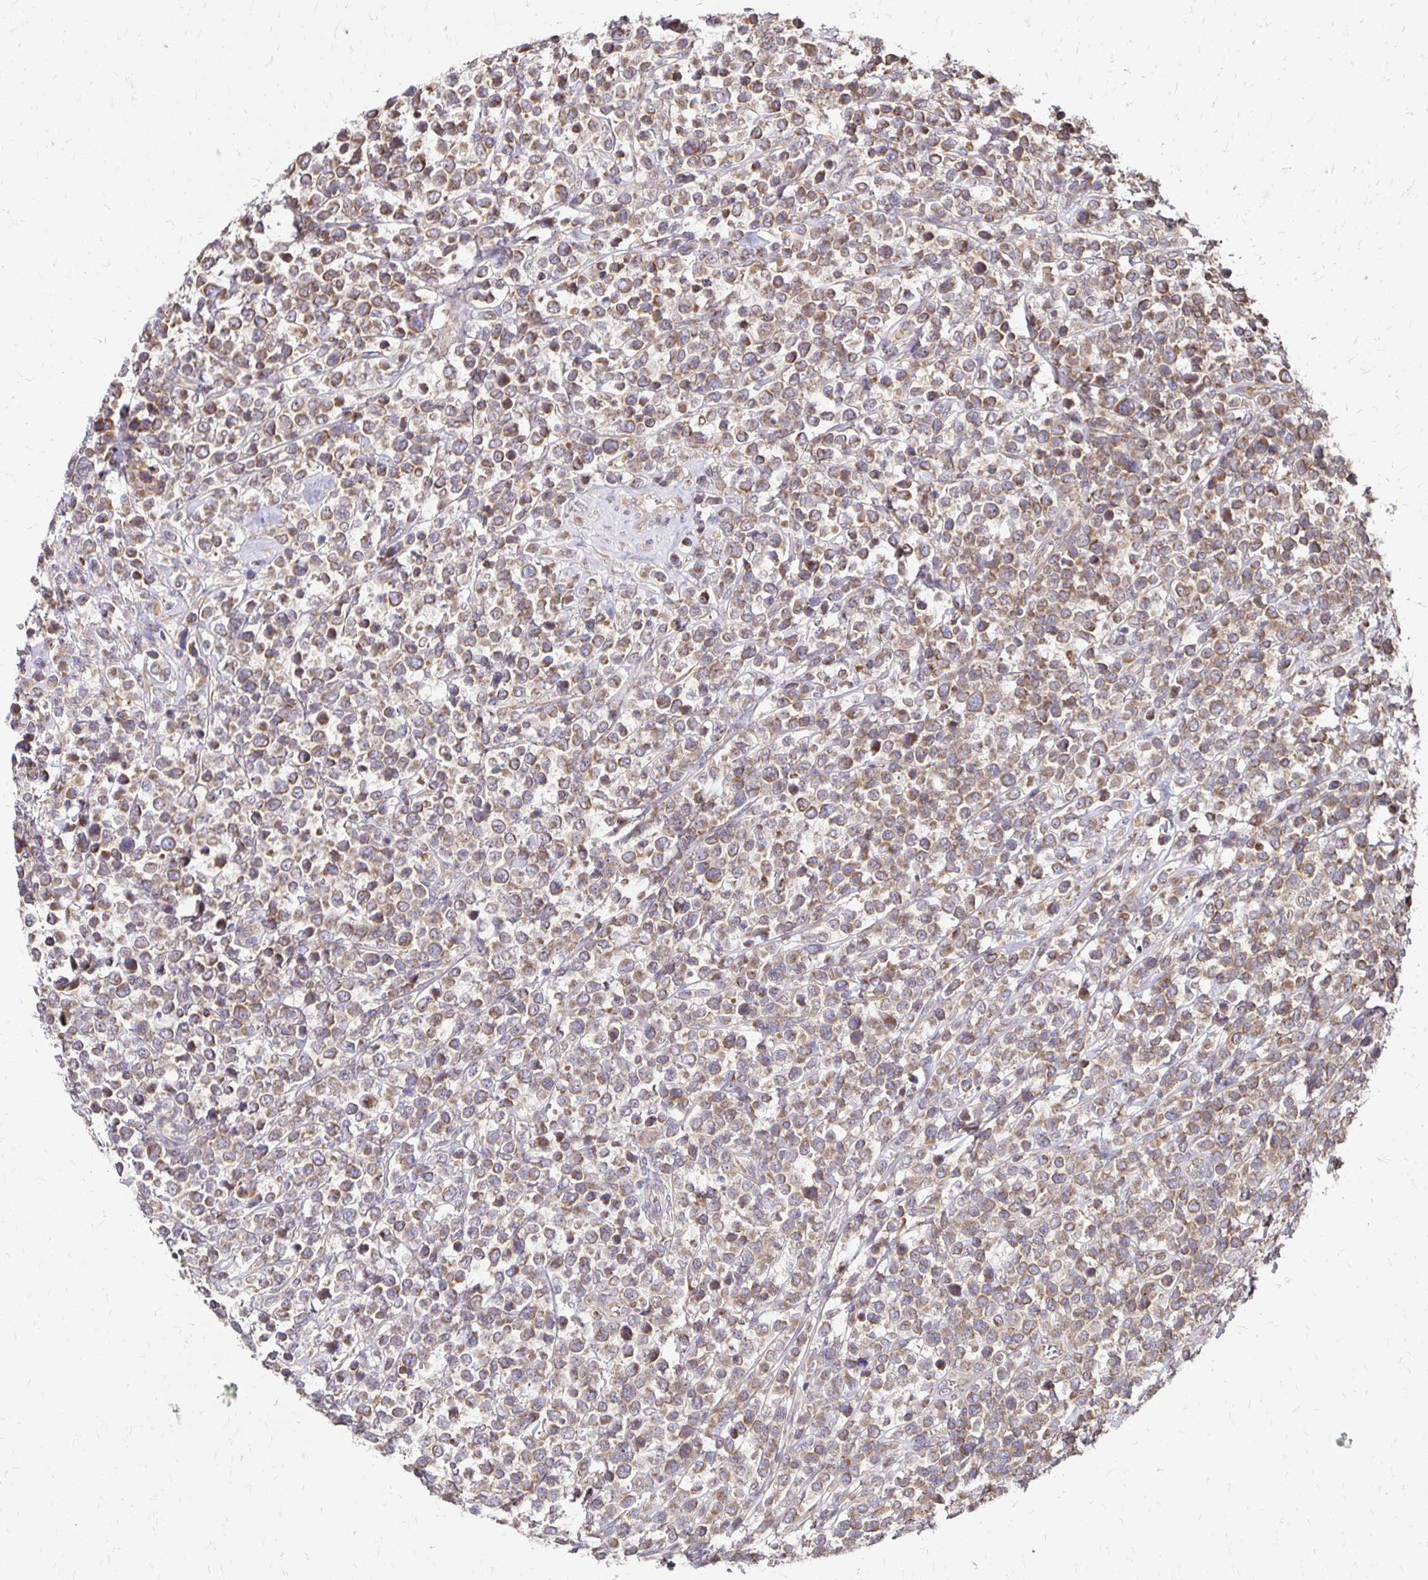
{"staining": {"intensity": "moderate", "quantity": ">75%", "location": "cytoplasmic/membranous"}, "tissue": "lymphoma", "cell_type": "Tumor cells", "image_type": "cancer", "snomed": [{"axis": "morphology", "description": "Malignant lymphoma, non-Hodgkin's type, High grade"}, {"axis": "topography", "description": "Soft tissue"}], "caption": "Tumor cells display moderate cytoplasmic/membranous expression in approximately >75% of cells in lymphoma. (IHC, brightfield microscopy, high magnification).", "gene": "ZW10", "patient": {"sex": "female", "age": 56}}